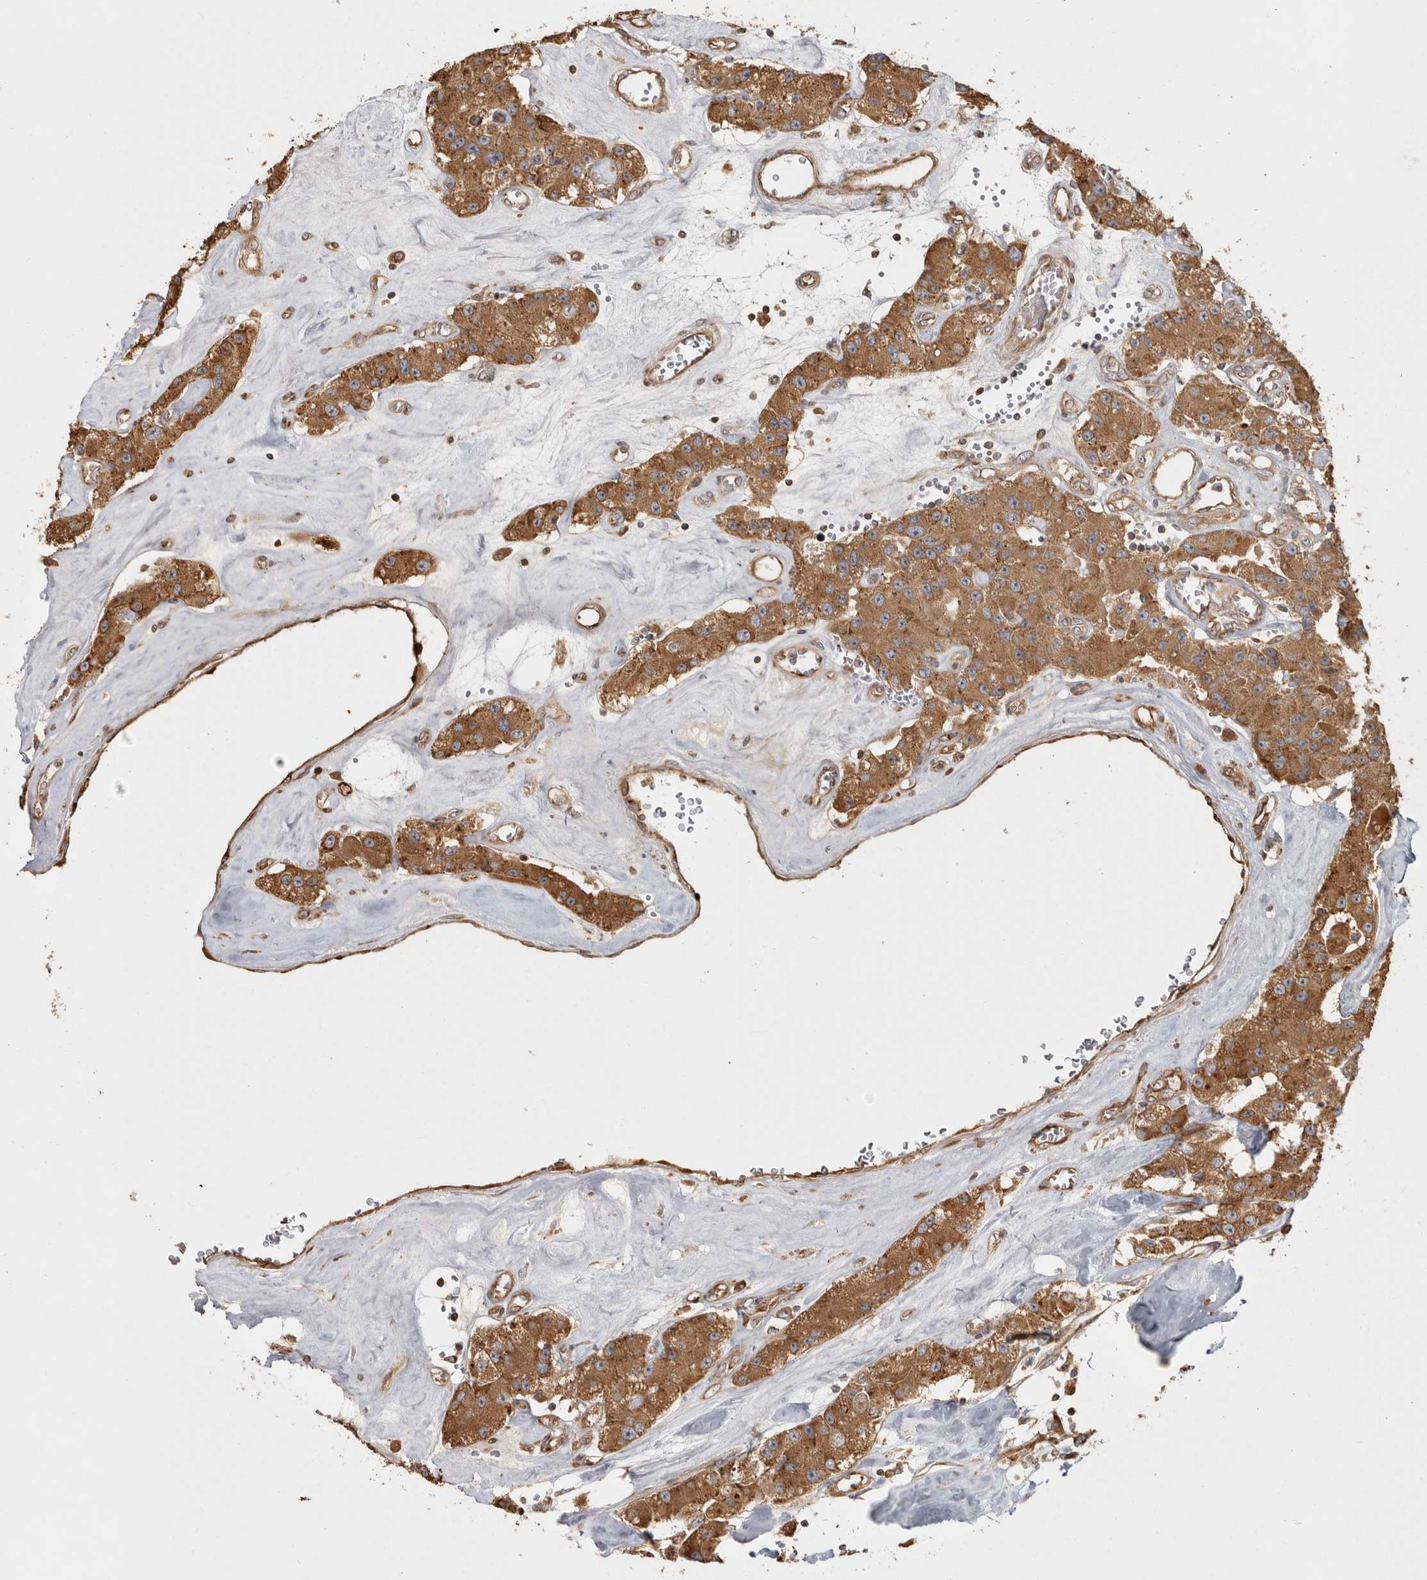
{"staining": {"intensity": "moderate", "quantity": ">75%", "location": "cytoplasmic/membranous"}, "tissue": "carcinoid", "cell_type": "Tumor cells", "image_type": "cancer", "snomed": [{"axis": "morphology", "description": "Carcinoid, malignant, NOS"}, {"axis": "topography", "description": "Pancreas"}], "caption": "A photomicrograph of malignant carcinoid stained for a protein reveals moderate cytoplasmic/membranous brown staining in tumor cells.", "gene": "CAMSAP2", "patient": {"sex": "male", "age": 41}}